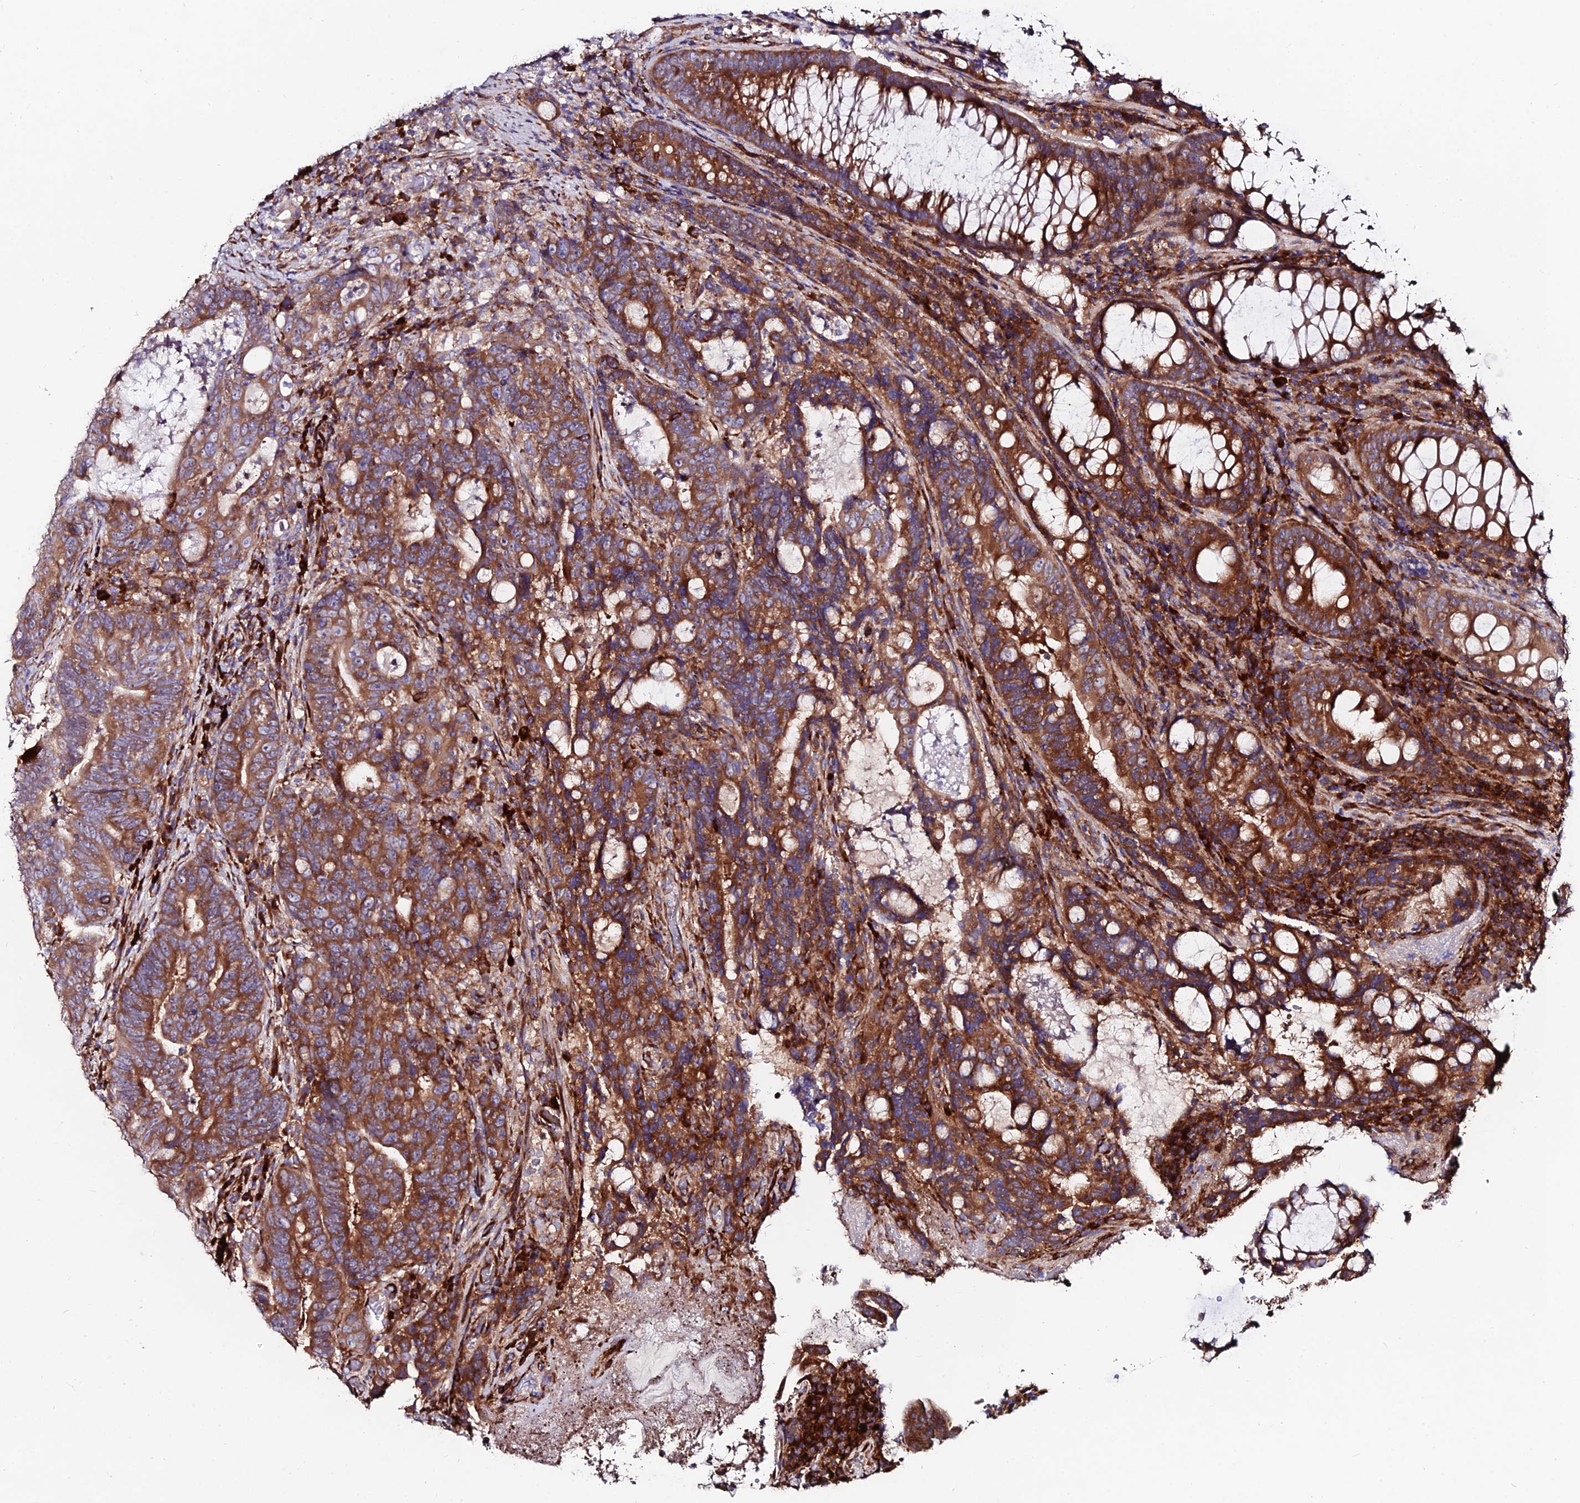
{"staining": {"intensity": "strong", "quantity": ">75%", "location": "cytoplasmic/membranous"}, "tissue": "colorectal cancer", "cell_type": "Tumor cells", "image_type": "cancer", "snomed": [{"axis": "morphology", "description": "Adenocarcinoma, NOS"}, {"axis": "topography", "description": "Colon"}], "caption": "Immunohistochemical staining of human adenocarcinoma (colorectal) demonstrates strong cytoplasmic/membranous protein staining in approximately >75% of tumor cells. The staining was performed using DAB (3,3'-diaminobenzidine), with brown indicating positive protein expression. Nuclei are stained blue with hematoxylin.", "gene": "EIF3K", "patient": {"sex": "female", "age": 82}}